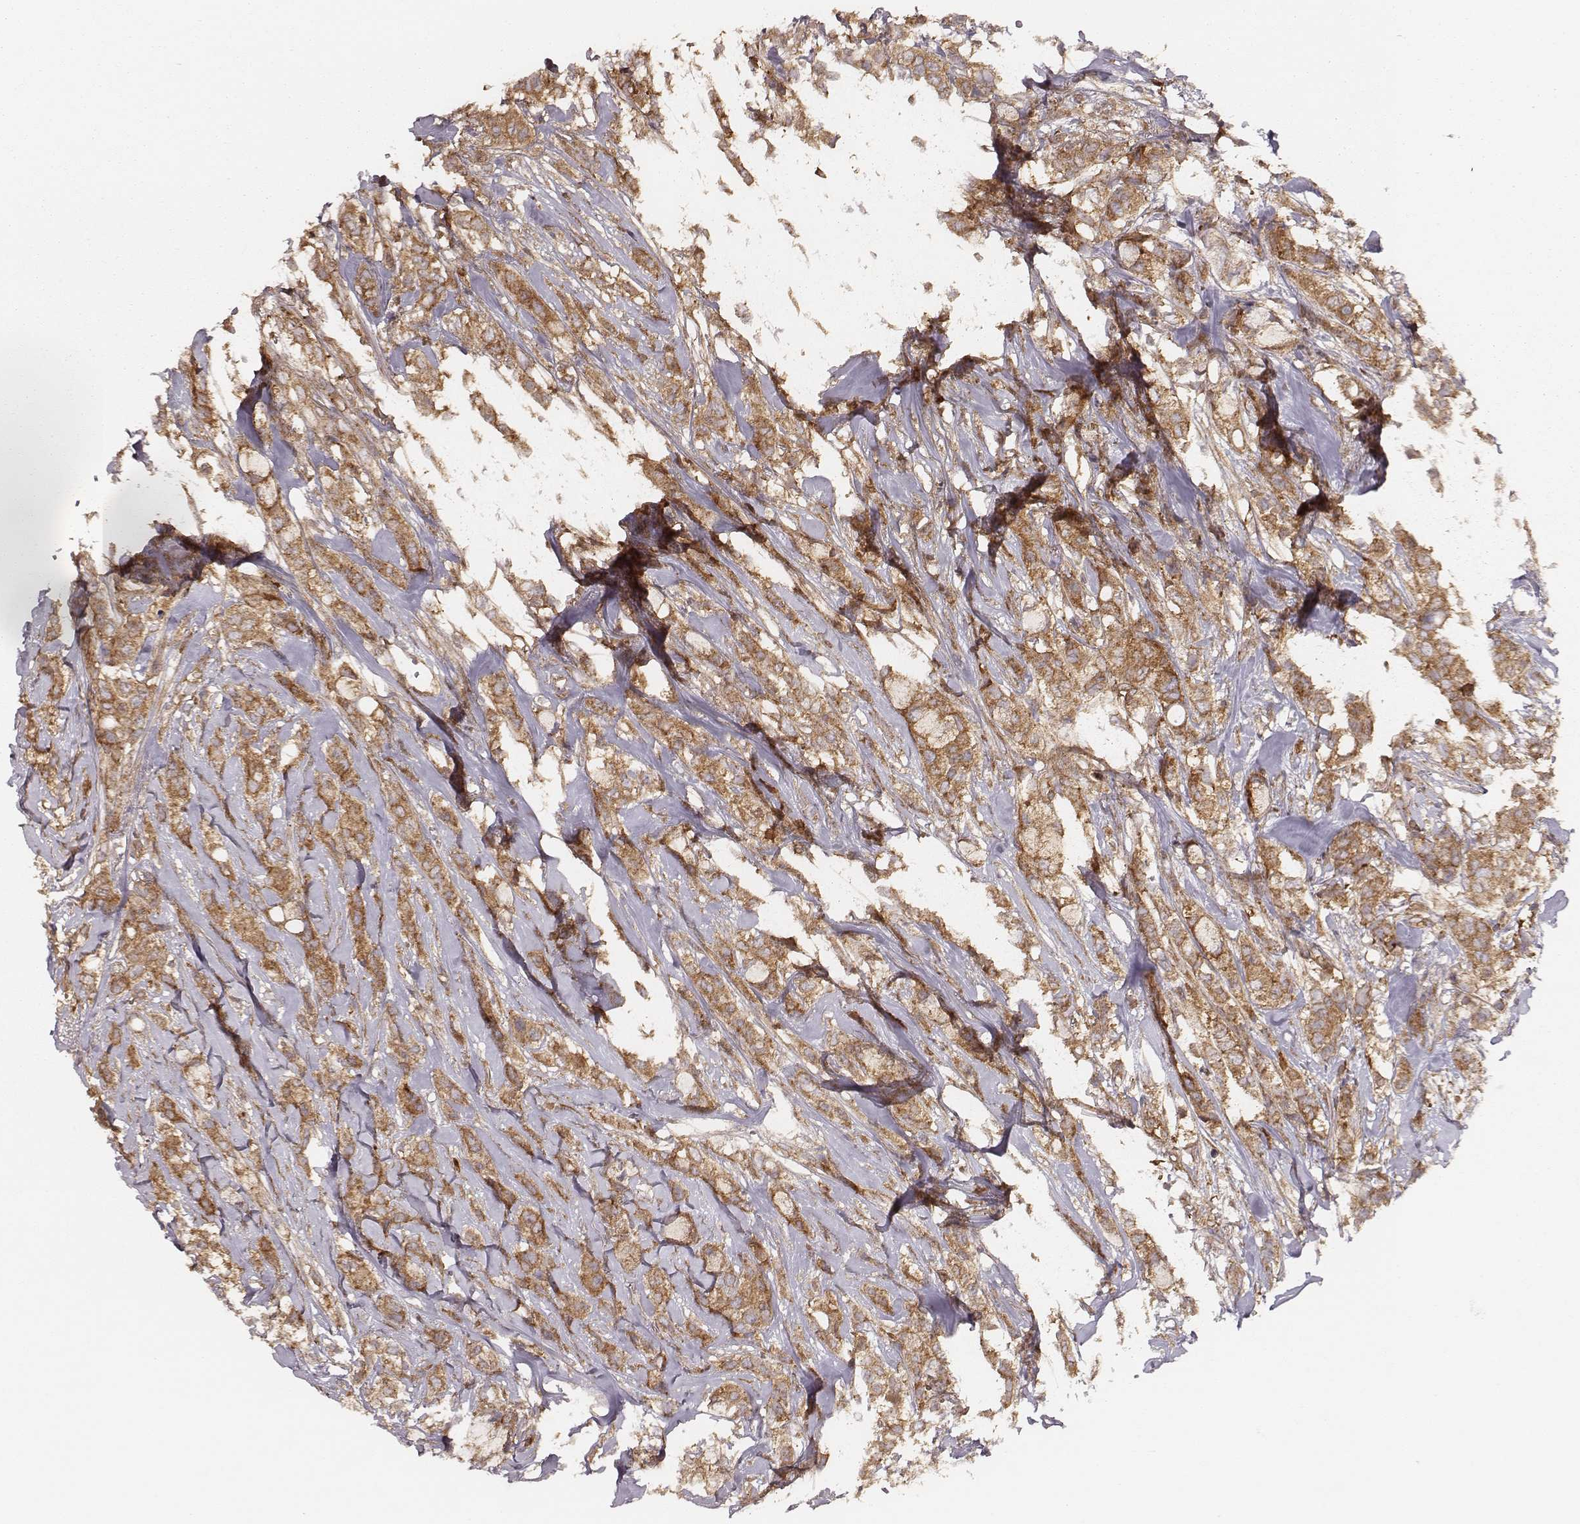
{"staining": {"intensity": "moderate", "quantity": ">75%", "location": "cytoplasmic/membranous"}, "tissue": "breast cancer", "cell_type": "Tumor cells", "image_type": "cancer", "snomed": [{"axis": "morphology", "description": "Duct carcinoma"}, {"axis": "topography", "description": "Breast"}], "caption": "This image reveals immunohistochemistry (IHC) staining of human intraductal carcinoma (breast), with medium moderate cytoplasmic/membranous expression in approximately >75% of tumor cells.", "gene": "CARS1", "patient": {"sex": "female", "age": 85}}